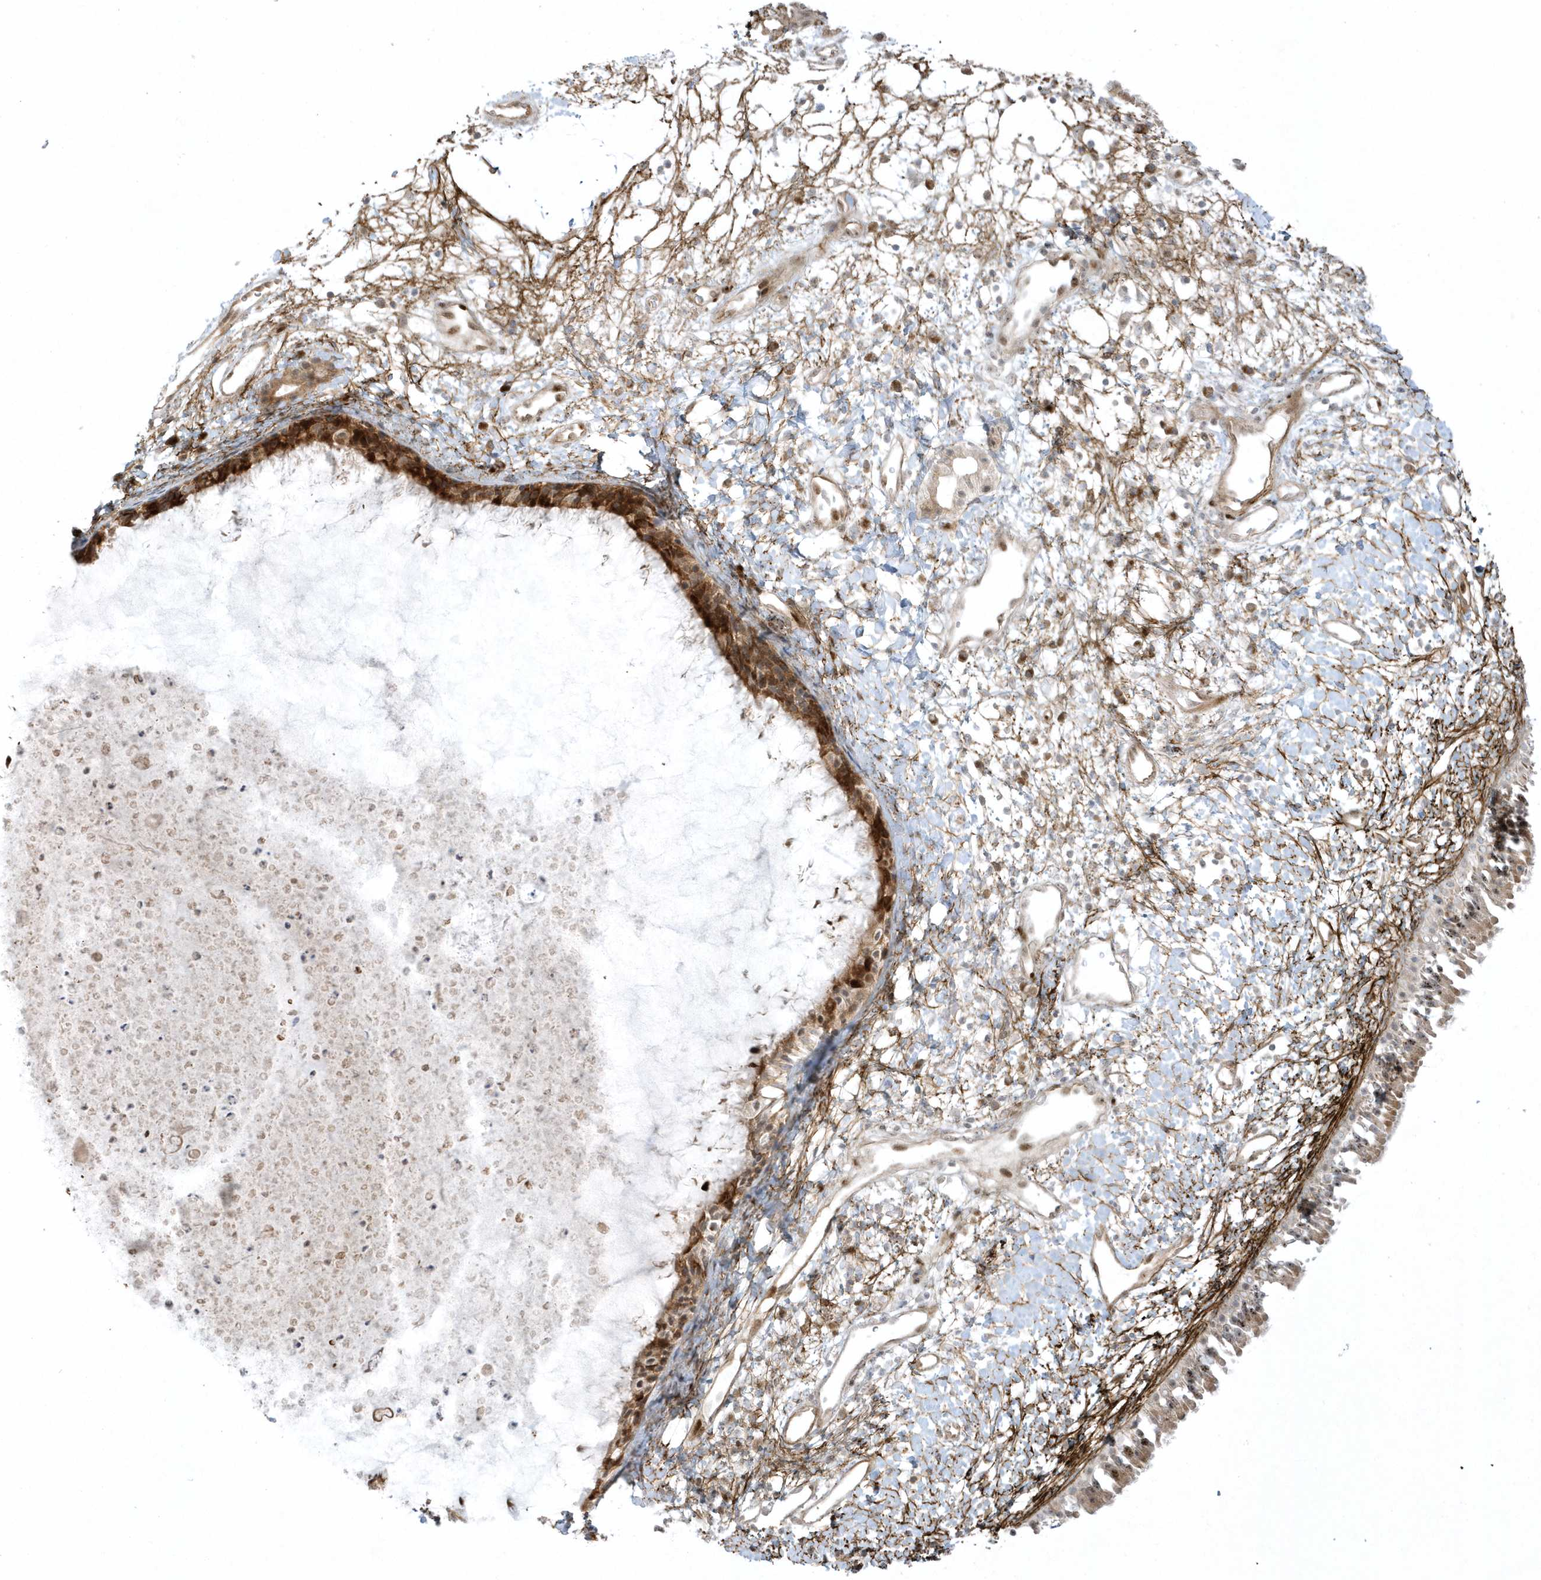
{"staining": {"intensity": "strong", "quantity": ">75%", "location": "cytoplasmic/membranous"}, "tissue": "nasopharynx", "cell_type": "Respiratory epithelial cells", "image_type": "normal", "snomed": [{"axis": "morphology", "description": "Normal tissue, NOS"}, {"axis": "topography", "description": "Nasopharynx"}], "caption": "Immunohistochemical staining of benign human nasopharynx demonstrates >75% levels of strong cytoplasmic/membranous protein staining in approximately >75% of respiratory epithelial cells.", "gene": "MASP2", "patient": {"sex": "male", "age": 22}}